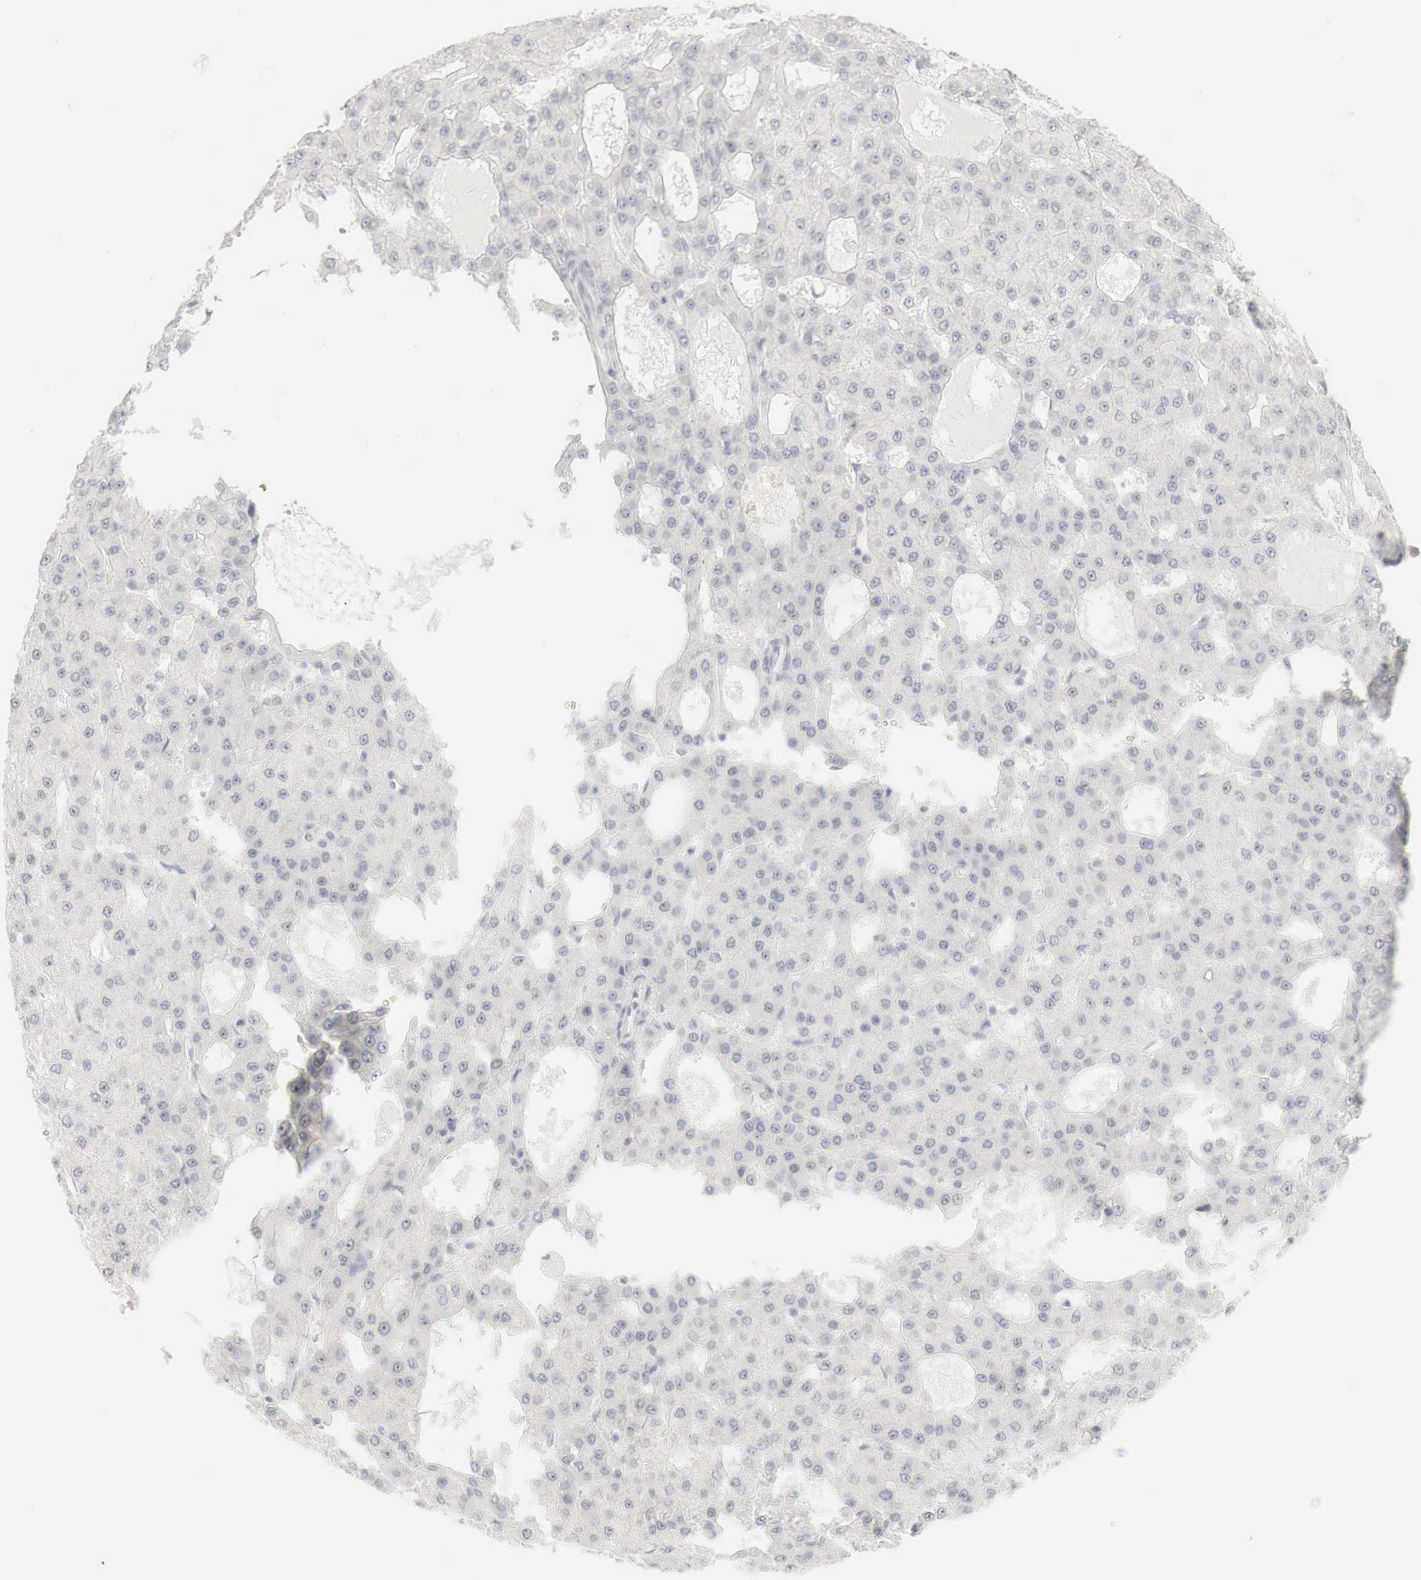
{"staining": {"intensity": "negative", "quantity": "none", "location": "none"}, "tissue": "liver cancer", "cell_type": "Tumor cells", "image_type": "cancer", "snomed": [{"axis": "morphology", "description": "Carcinoma, Hepatocellular, NOS"}, {"axis": "topography", "description": "Liver"}], "caption": "Tumor cells show no significant protein staining in liver cancer (hepatocellular carcinoma).", "gene": "TP63", "patient": {"sex": "male", "age": 47}}